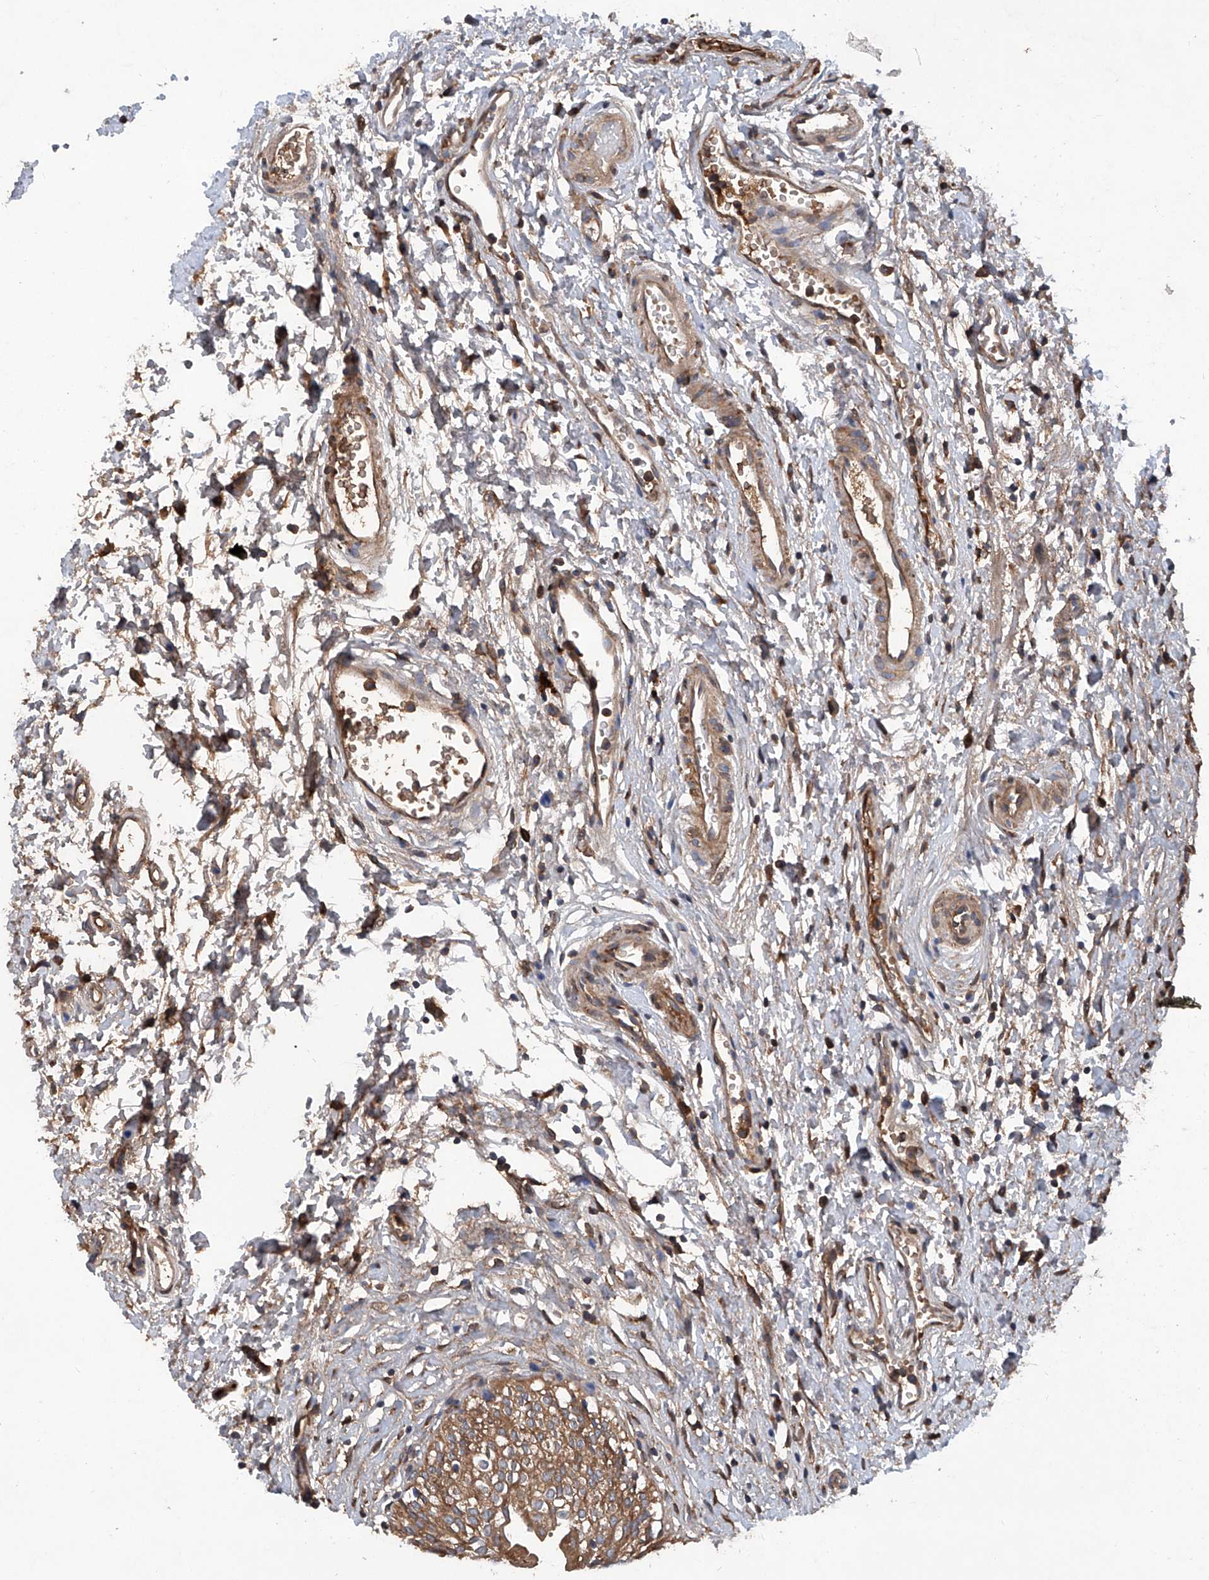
{"staining": {"intensity": "strong", "quantity": ">75%", "location": "cytoplasmic/membranous"}, "tissue": "urinary bladder", "cell_type": "Urothelial cells", "image_type": "normal", "snomed": [{"axis": "morphology", "description": "Normal tissue, NOS"}, {"axis": "topography", "description": "Urinary bladder"}], "caption": "The histopathology image displays staining of normal urinary bladder, revealing strong cytoplasmic/membranous protein expression (brown color) within urothelial cells. (Stains: DAB (3,3'-diaminobenzidine) in brown, nuclei in blue, Microscopy: brightfield microscopy at high magnification).", "gene": "ASCC3", "patient": {"sex": "male", "age": 51}}